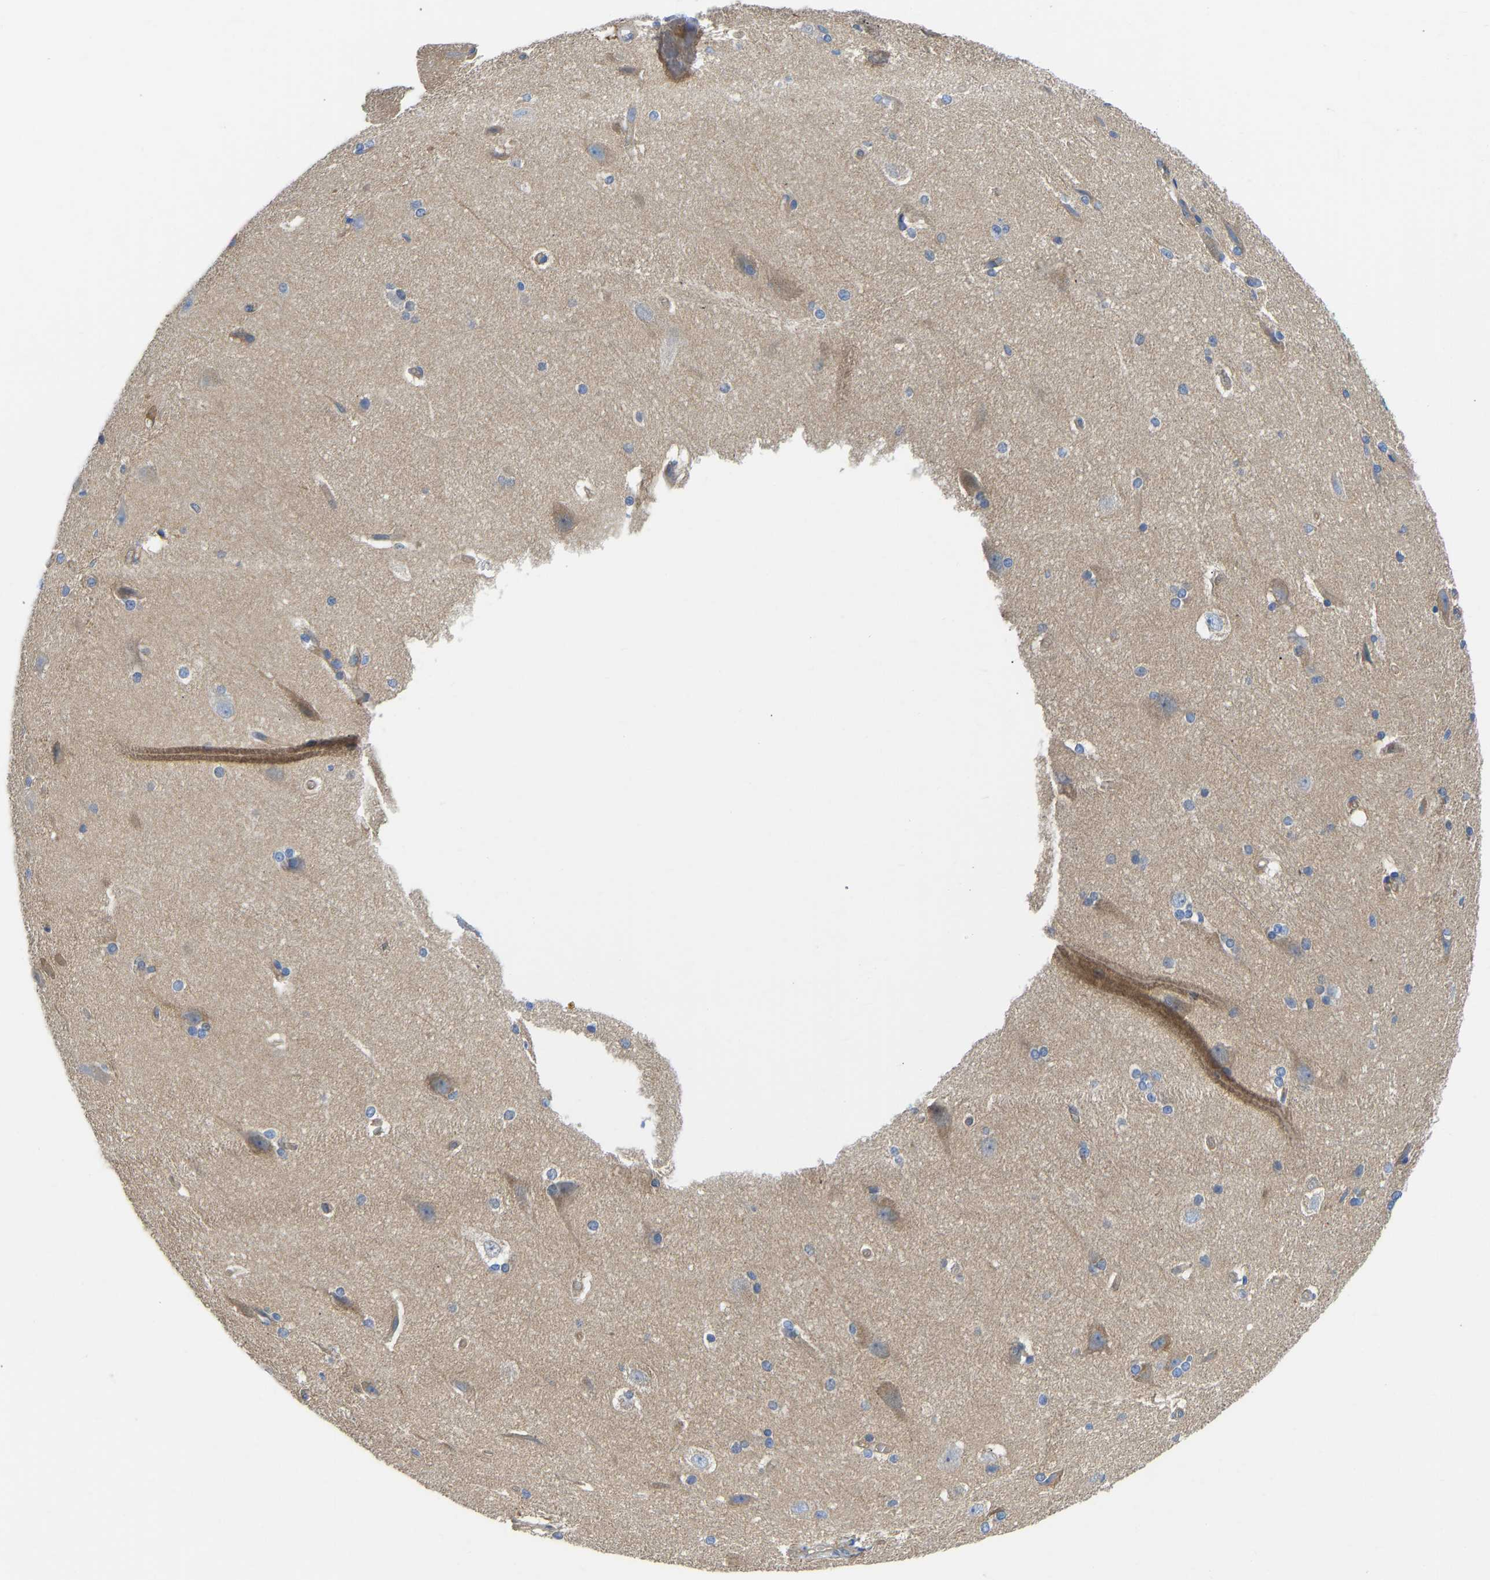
{"staining": {"intensity": "weak", "quantity": ">75%", "location": "cytoplasmic/membranous"}, "tissue": "cerebral cortex", "cell_type": "Endothelial cells", "image_type": "normal", "snomed": [{"axis": "morphology", "description": "Normal tissue, NOS"}, {"axis": "topography", "description": "Cerebral cortex"}, {"axis": "topography", "description": "Hippocampus"}], "caption": "IHC photomicrograph of normal cerebral cortex stained for a protein (brown), which shows low levels of weak cytoplasmic/membranous expression in approximately >75% of endothelial cells.", "gene": "CHAD", "patient": {"sex": "female", "age": 19}}